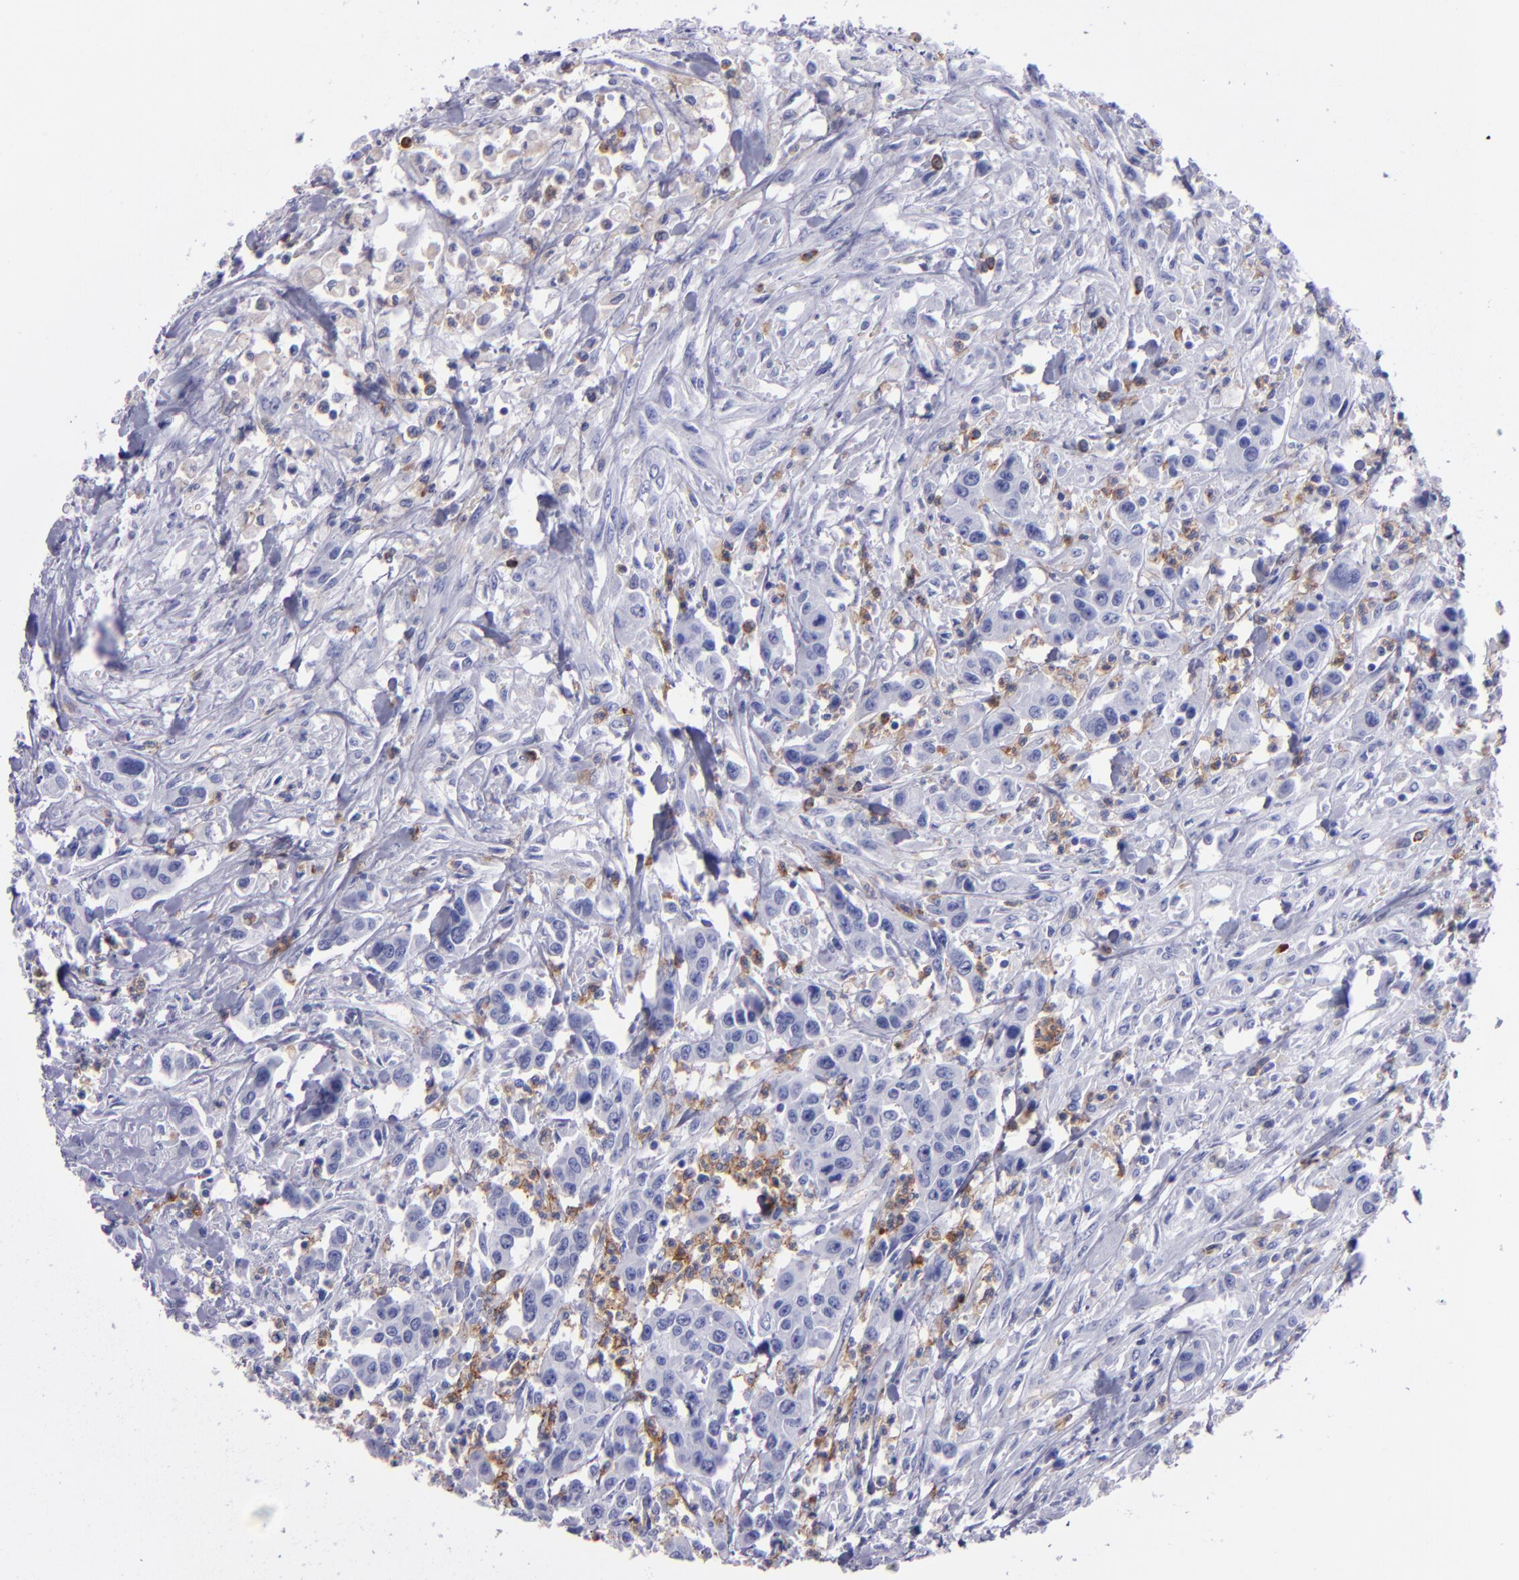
{"staining": {"intensity": "negative", "quantity": "none", "location": "none"}, "tissue": "urothelial cancer", "cell_type": "Tumor cells", "image_type": "cancer", "snomed": [{"axis": "morphology", "description": "Urothelial carcinoma, High grade"}, {"axis": "topography", "description": "Urinary bladder"}], "caption": "An immunohistochemistry (IHC) image of urothelial cancer is shown. There is no staining in tumor cells of urothelial cancer. (Stains: DAB (3,3'-diaminobenzidine) IHC with hematoxylin counter stain, Microscopy: brightfield microscopy at high magnification).", "gene": "CR1", "patient": {"sex": "male", "age": 86}}